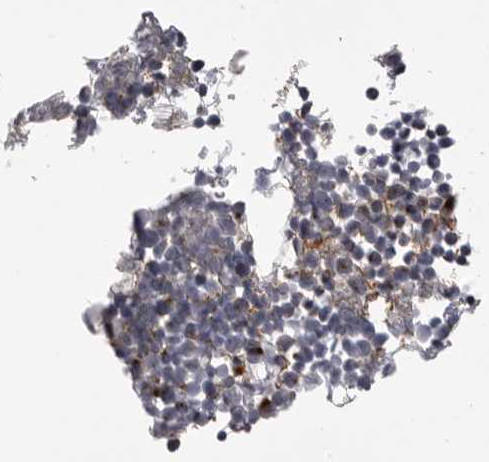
{"staining": {"intensity": "moderate", "quantity": "<25%", "location": "cytoplasmic/membranous"}, "tissue": "bone marrow", "cell_type": "Hematopoietic cells", "image_type": "normal", "snomed": [{"axis": "morphology", "description": "Normal tissue, NOS"}, {"axis": "morphology", "description": "Inflammation, NOS"}, {"axis": "topography", "description": "Bone marrow"}], "caption": "Human bone marrow stained with a brown dye exhibits moderate cytoplasmic/membranous positive staining in approximately <25% of hematopoietic cells.", "gene": "TMPRSS11F", "patient": {"sex": "male", "age": 1}}